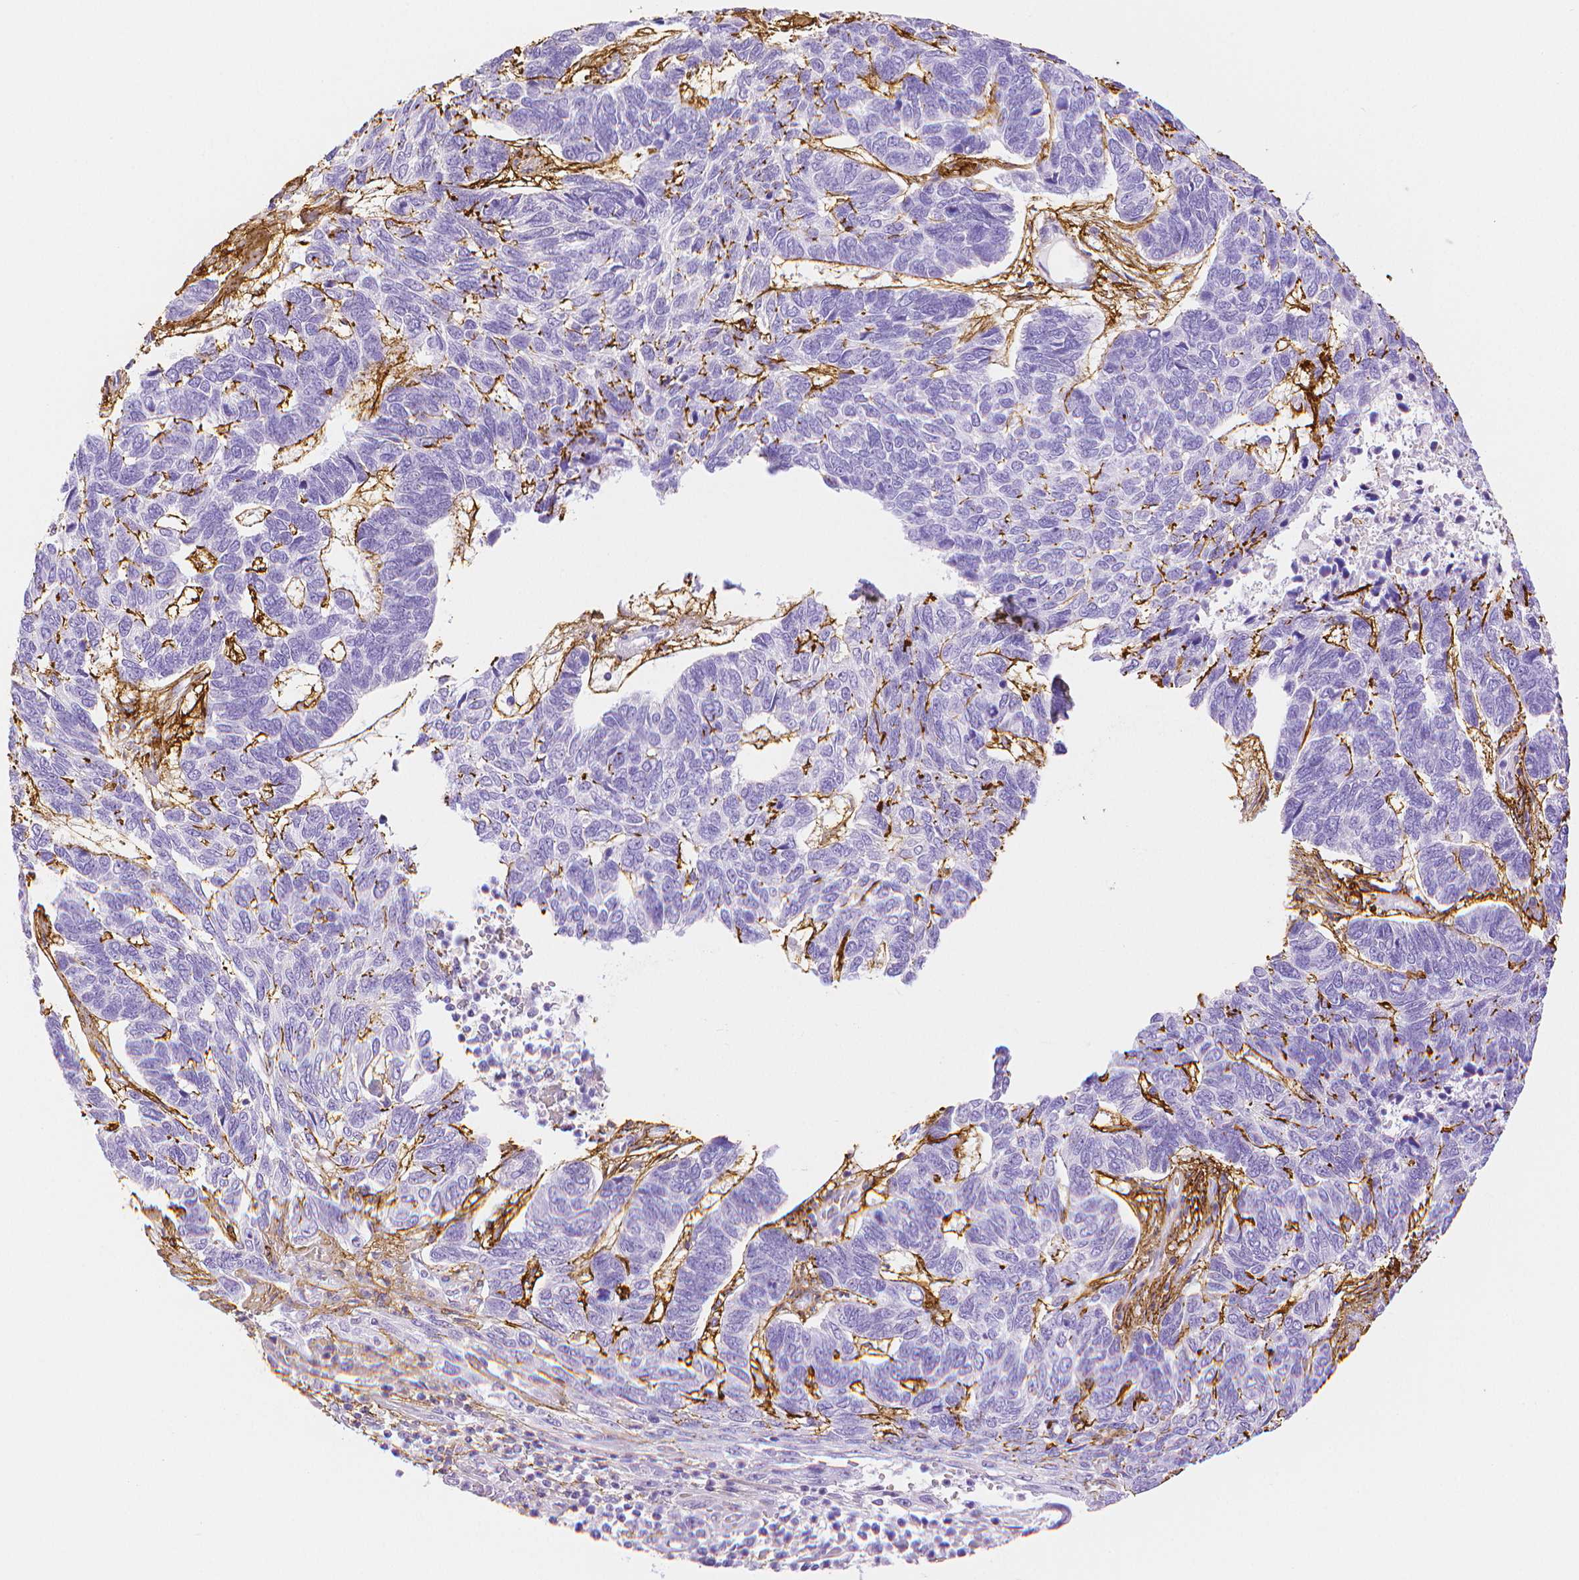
{"staining": {"intensity": "negative", "quantity": "none", "location": "none"}, "tissue": "skin cancer", "cell_type": "Tumor cells", "image_type": "cancer", "snomed": [{"axis": "morphology", "description": "Basal cell carcinoma"}, {"axis": "topography", "description": "Skin"}], "caption": "There is no significant staining in tumor cells of skin cancer.", "gene": "FBN1", "patient": {"sex": "female", "age": 65}}